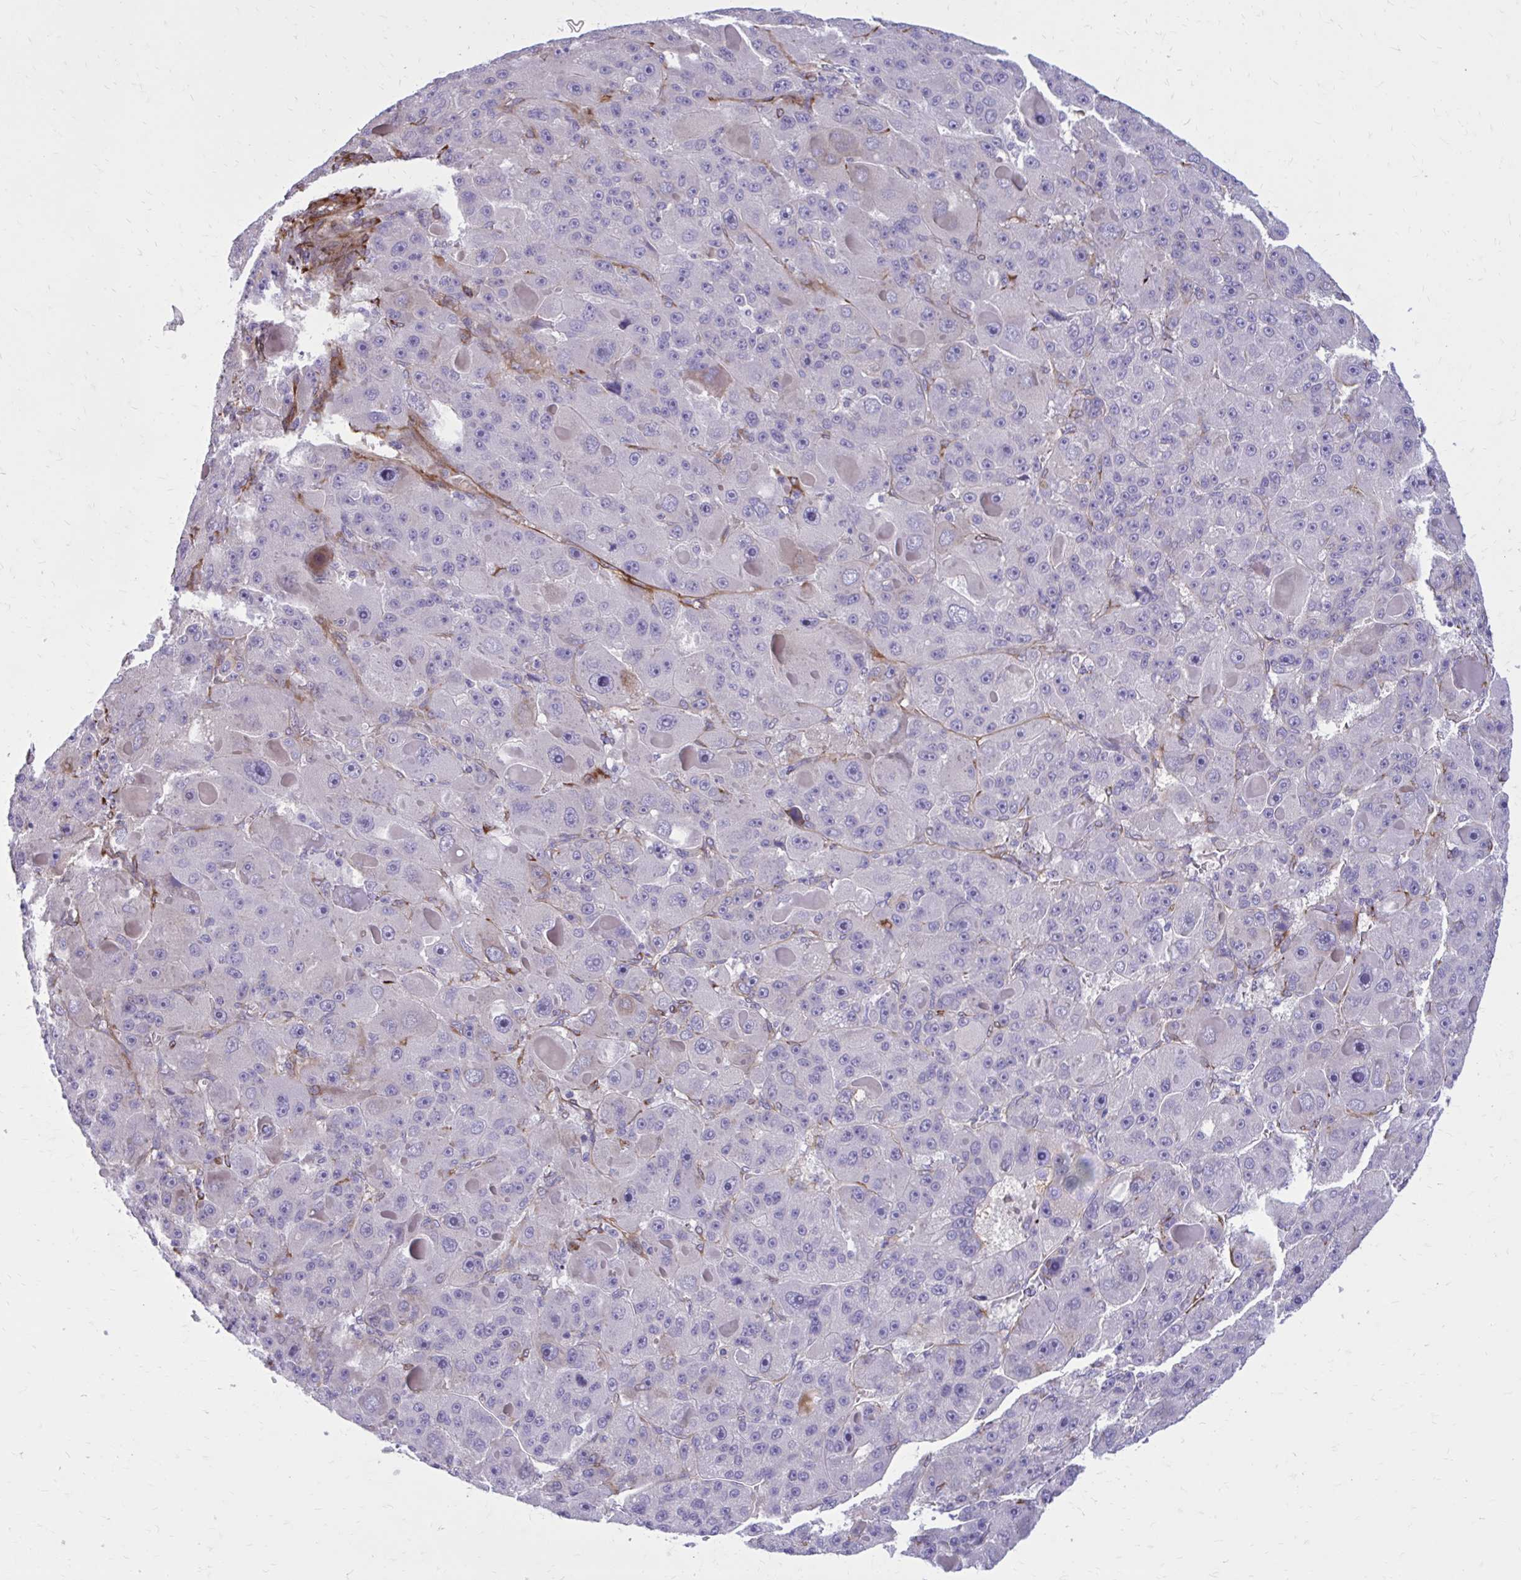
{"staining": {"intensity": "negative", "quantity": "none", "location": "none"}, "tissue": "liver cancer", "cell_type": "Tumor cells", "image_type": "cancer", "snomed": [{"axis": "morphology", "description": "Carcinoma, Hepatocellular, NOS"}, {"axis": "topography", "description": "Liver"}], "caption": "This is a image of immunohistochemistry staining of liver hepatocellular carcinoma, which shows no staining in tumor cells. (DAB (3,3'-diaminobenzidine) immunohistochemistry (IHC) visualized using brightfield microscopy, high magnification).", "gene": "BEND5", "patient": {"sex": "male", "age": 76}}